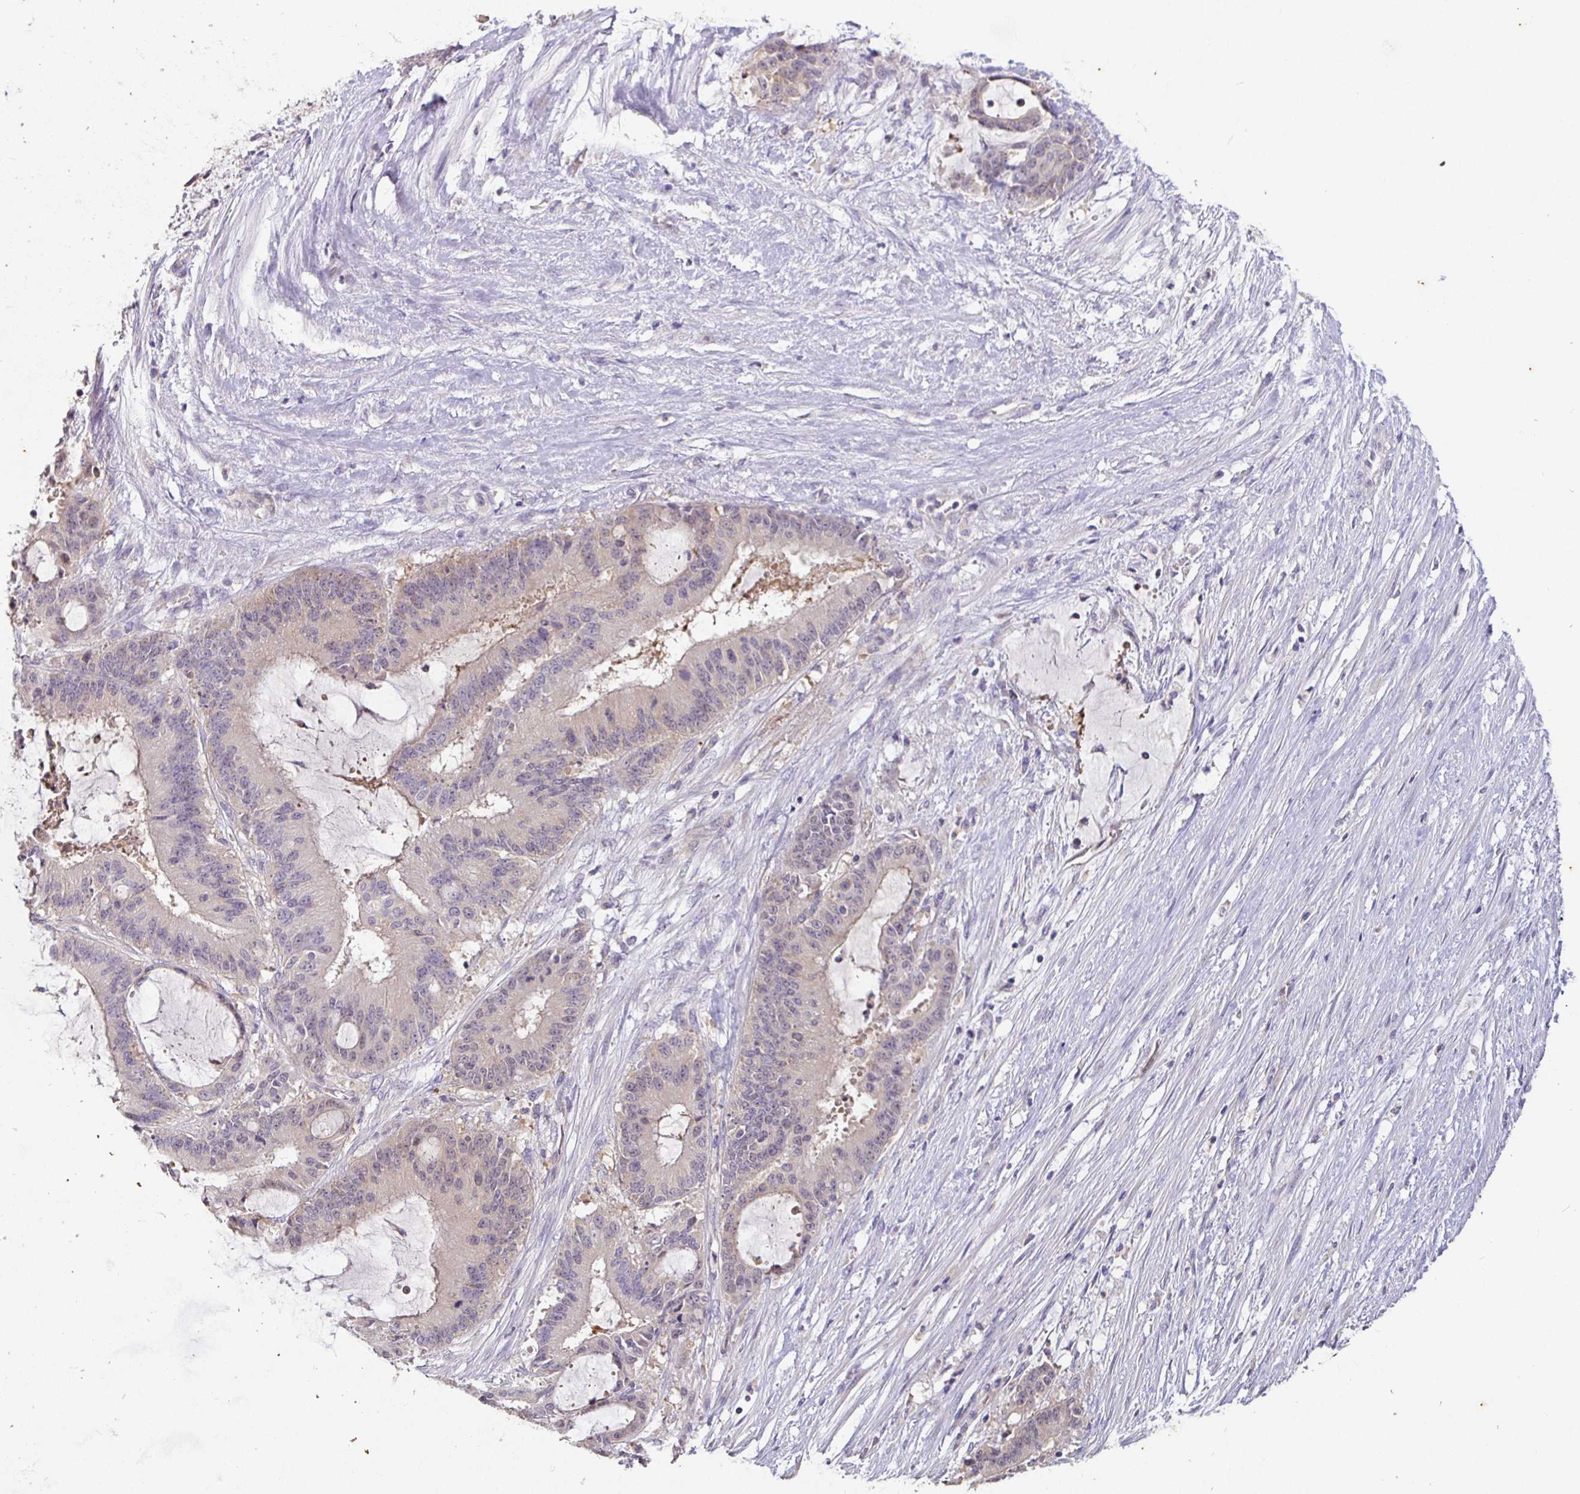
{"staining": {"intensity": "negative", "quantity": "none", "location": "none"}, "tissue": "liver cancer", "cell_type": "Tumor cells", "image_type": "cancer", "snomed": [{"axis": "morphology", "description": "Normal tissue, NOS"}, {"axis": "morphology", "description": "Cholangiocarcinoma"}, {"axis": "topography", "description": "Liver"}, {"axis": "topography", "description": "Peripheral nerve tissue"}], "caption": "This is an IHC micrograph of liver cholangiocarcinoma. There is no staining in tumor cells.", "gene": "SHISA4", "patient": {"sex": "female", "age": 73}}